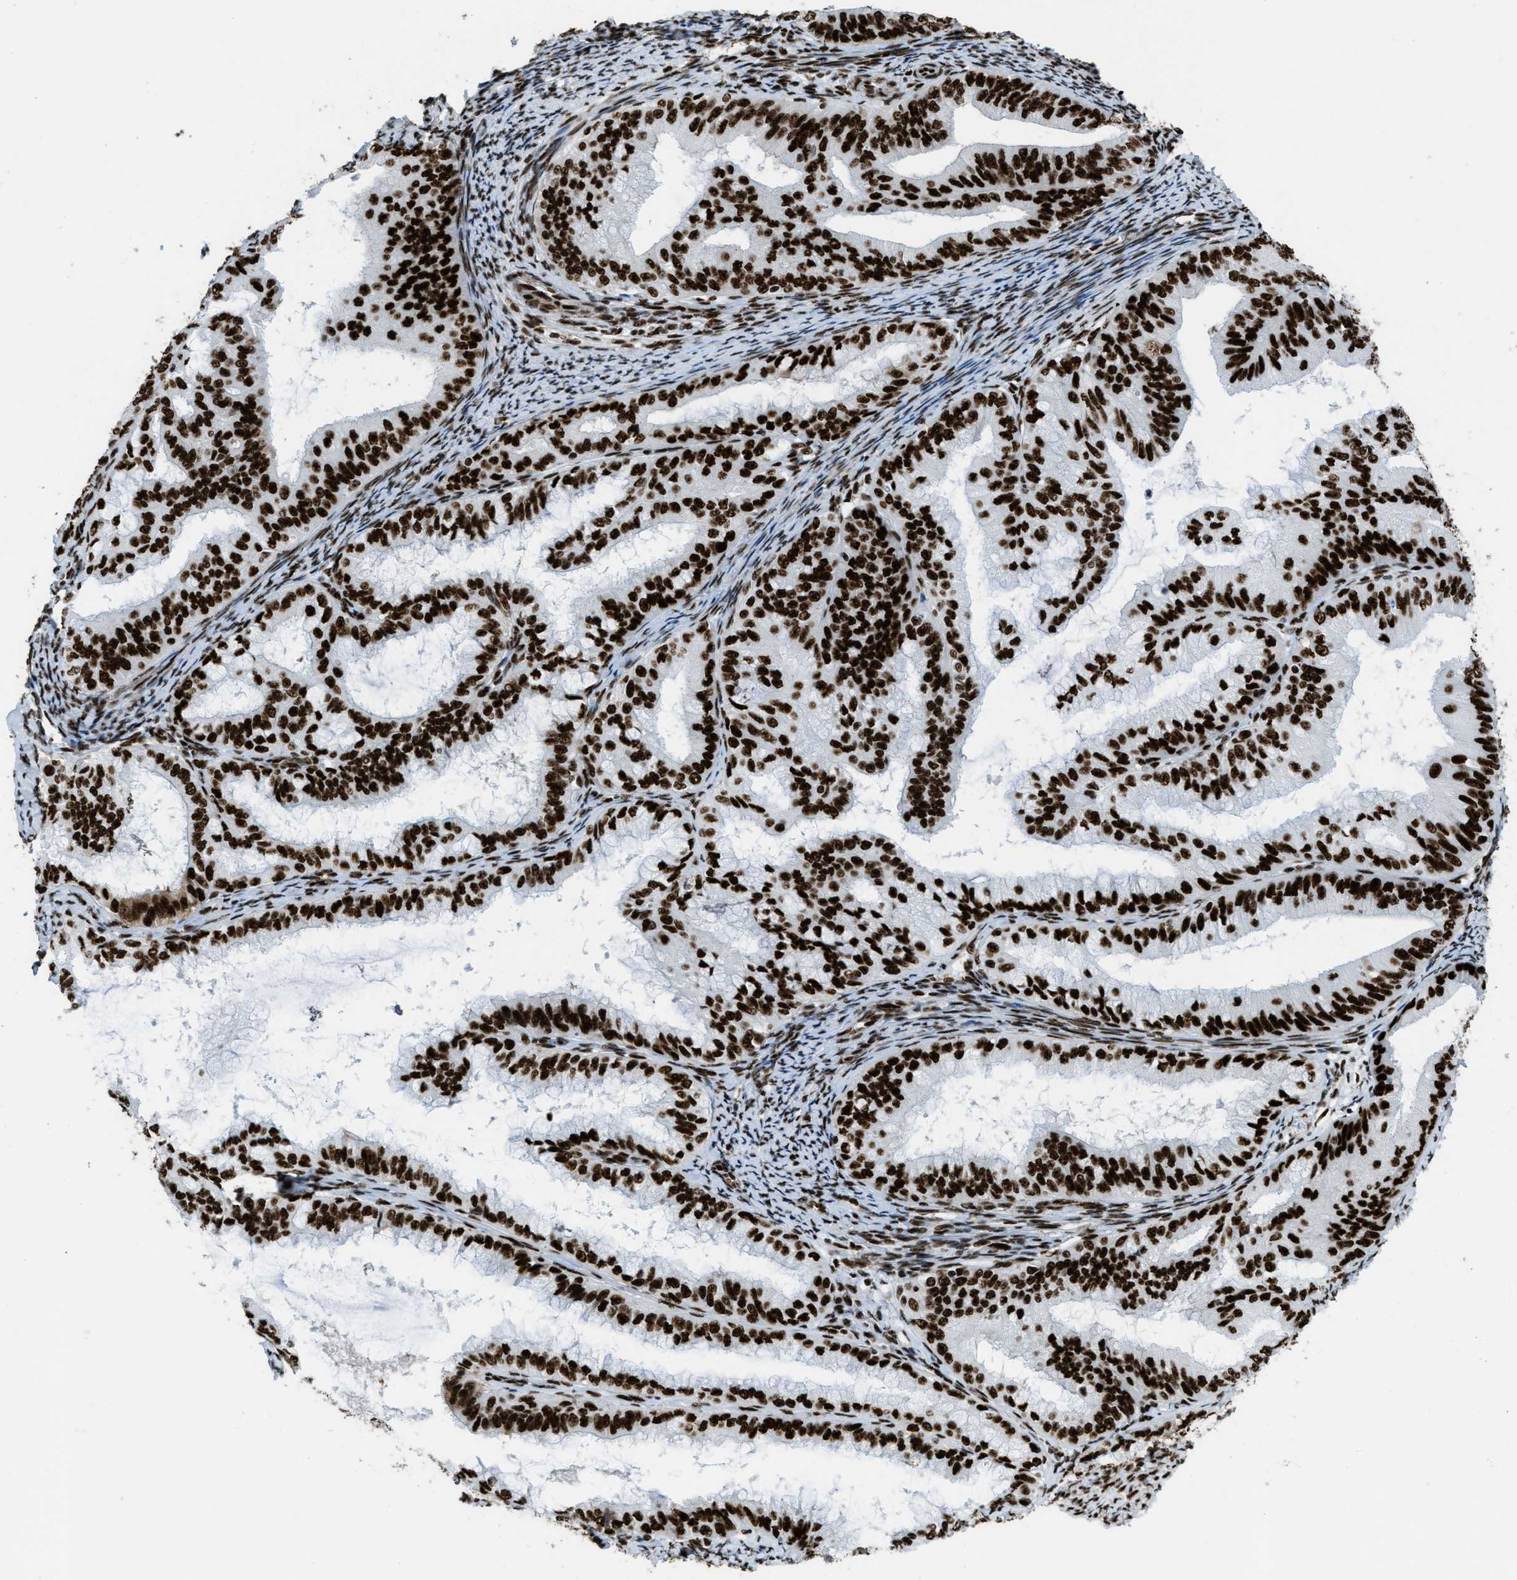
{"staining": {"intensity": "strong", "quantity": ">75%", "location": "nuclear"}, "tissue": "endometrial cancer", "cell_type": "Tumor cells", "image_type": "cancer", "snomed": [{"axis": "morphology", "description": "Adenocarcinoma, NOS"}, {"axis": "topography", "description": "Endometrium"}], "caption": "An image of human endometrial adenocarcinoma stained for a protein exhibits strong nuclear brown staining in tumor cells.", "gene": "ZNF207", "patient": {"sex": "female", "age": 63}}